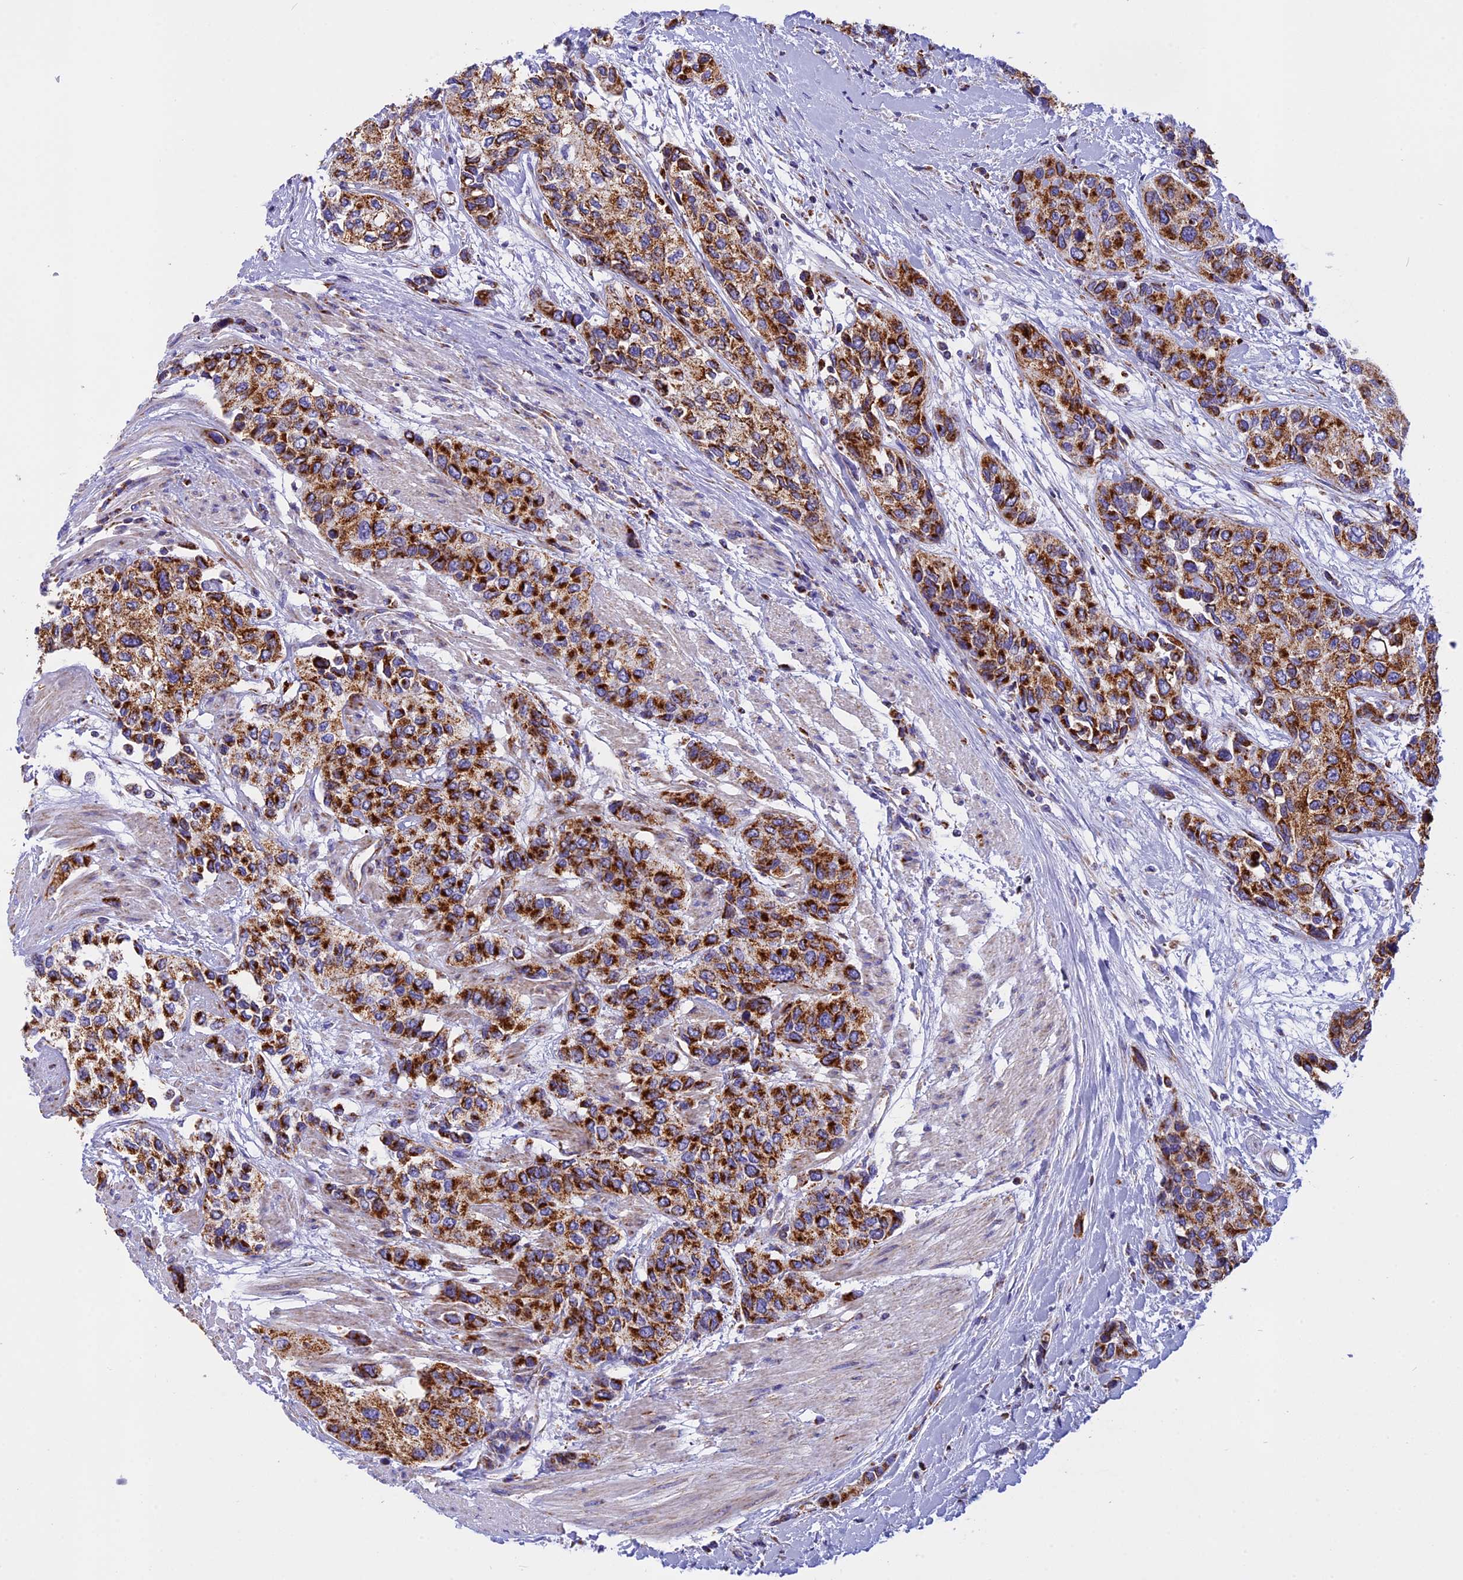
{"staining": {"intensity": "strong", "quantity": ">75%", "location": "cytoplasmic/membranous"}, "tissue": "urothelial cancer", "cell_type": "Tumor cells", "image_type": "cancer", "snomed": [{"axis": "morphology", "description": "Normal tissue, NOS"}, {"axis": "morphology", "description": "Urothelial carcinoma, High grade"}, {"axis": "topography", "description": "Vascular tissue"}, {"axis": "topography", "description": "Urinary bladder"}], "caption": "A micrograph showing strong cytoplasmic/membranous staining in about >75% of tumor cells in urothelial cancer, as visualized by brown immunohistochemical staining.", "gene": "VDAC2", "patient": {"sex": "female", "age": 56}}